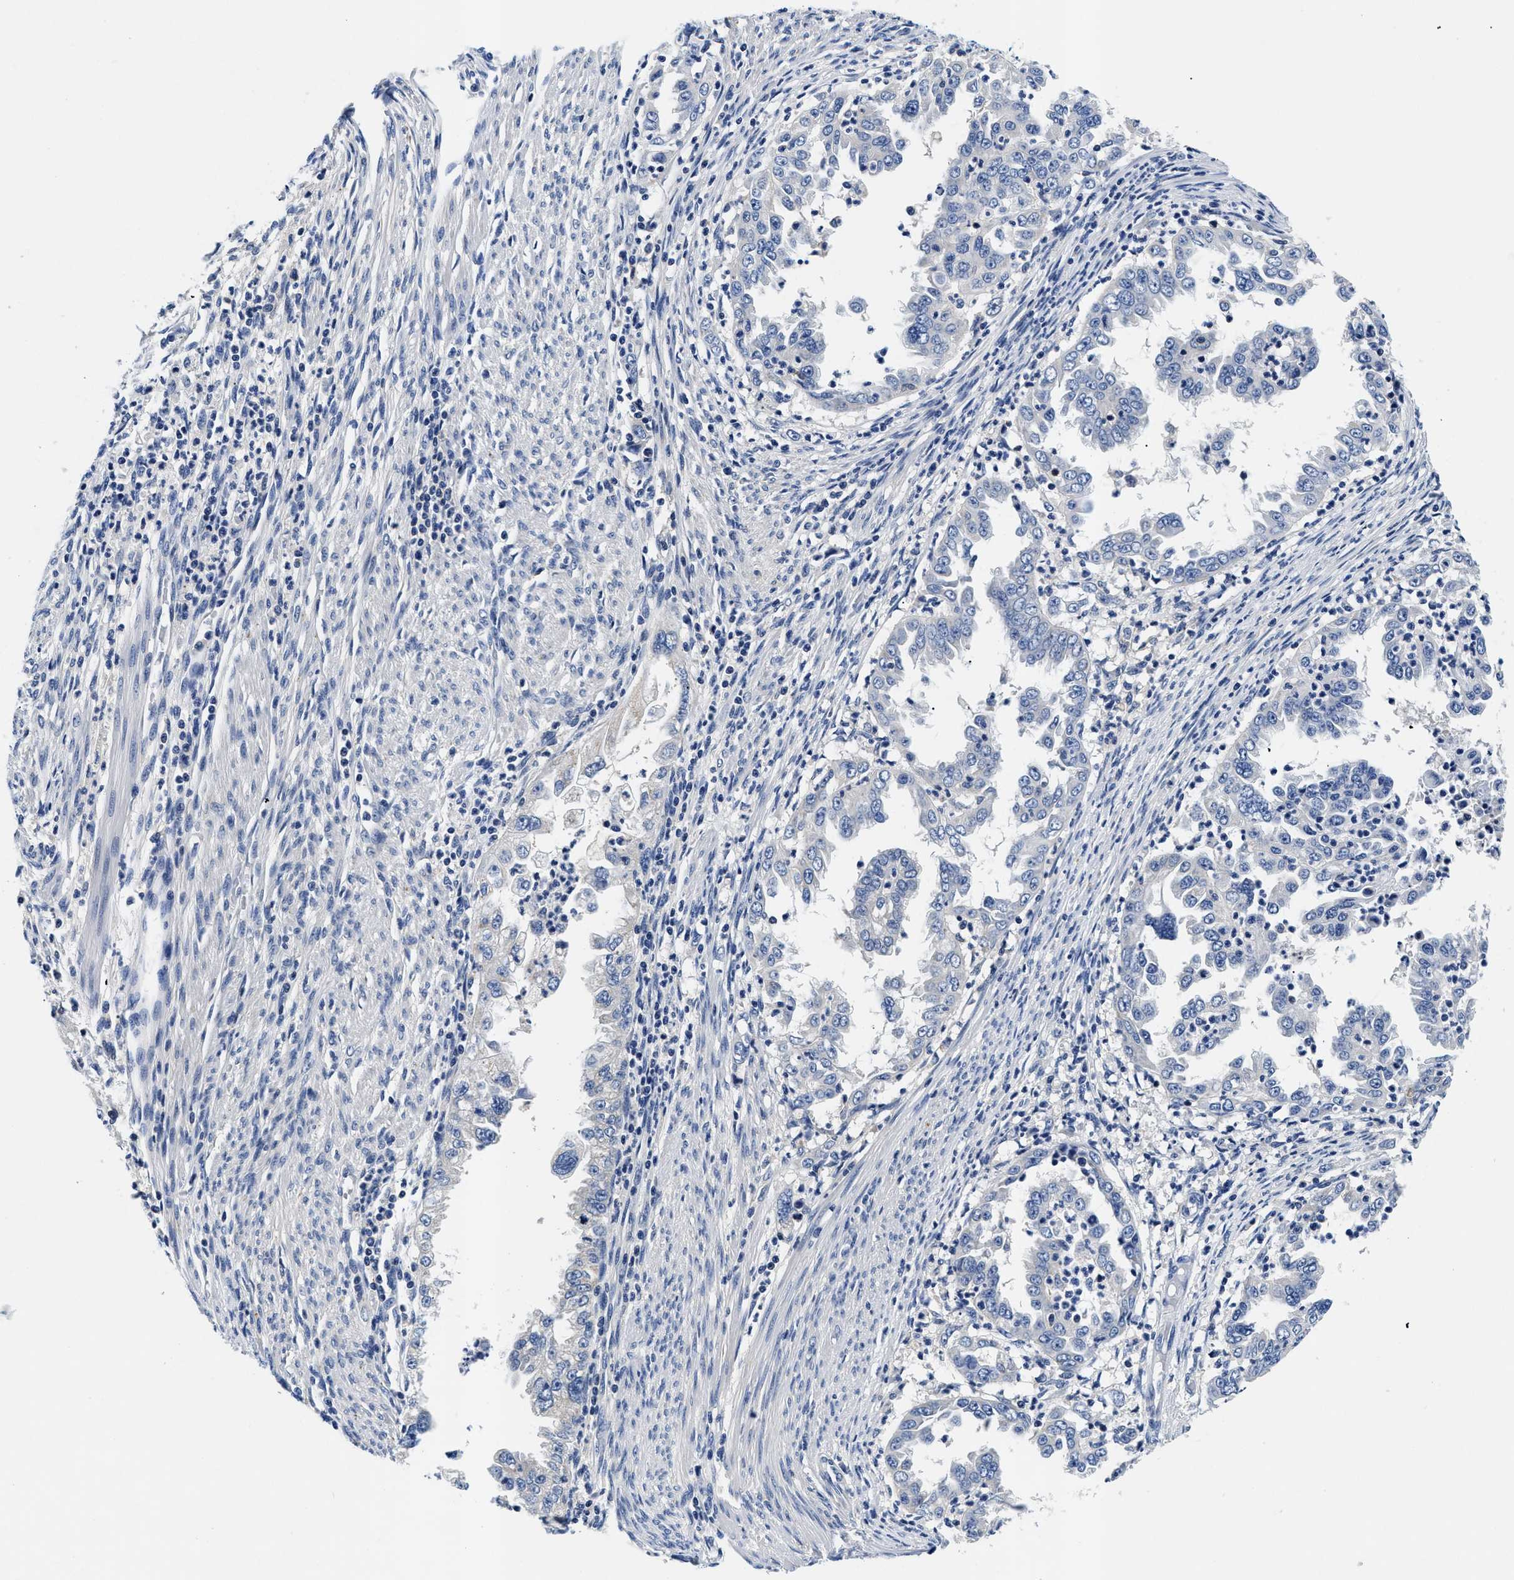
{"staining": {"intensity": "negative", "quantity": "none", "location": "none"}, "tissue": "endometrial cancer", "cell_type": "Tumor cells", "image_type": "cancer", "snomed": [{"axis": "morphology", "description": "Adenocarcinoma, NOS"}, {"axis": "topography", "description": "Endometrium"}], "caption": "IHC of endometrial cancer demonstrates no staining in tumor cells. (IHC, brightfield microscopy, high magnification).", "gene": "MEA1", "patient": {"sex": "female", "age": 85}}